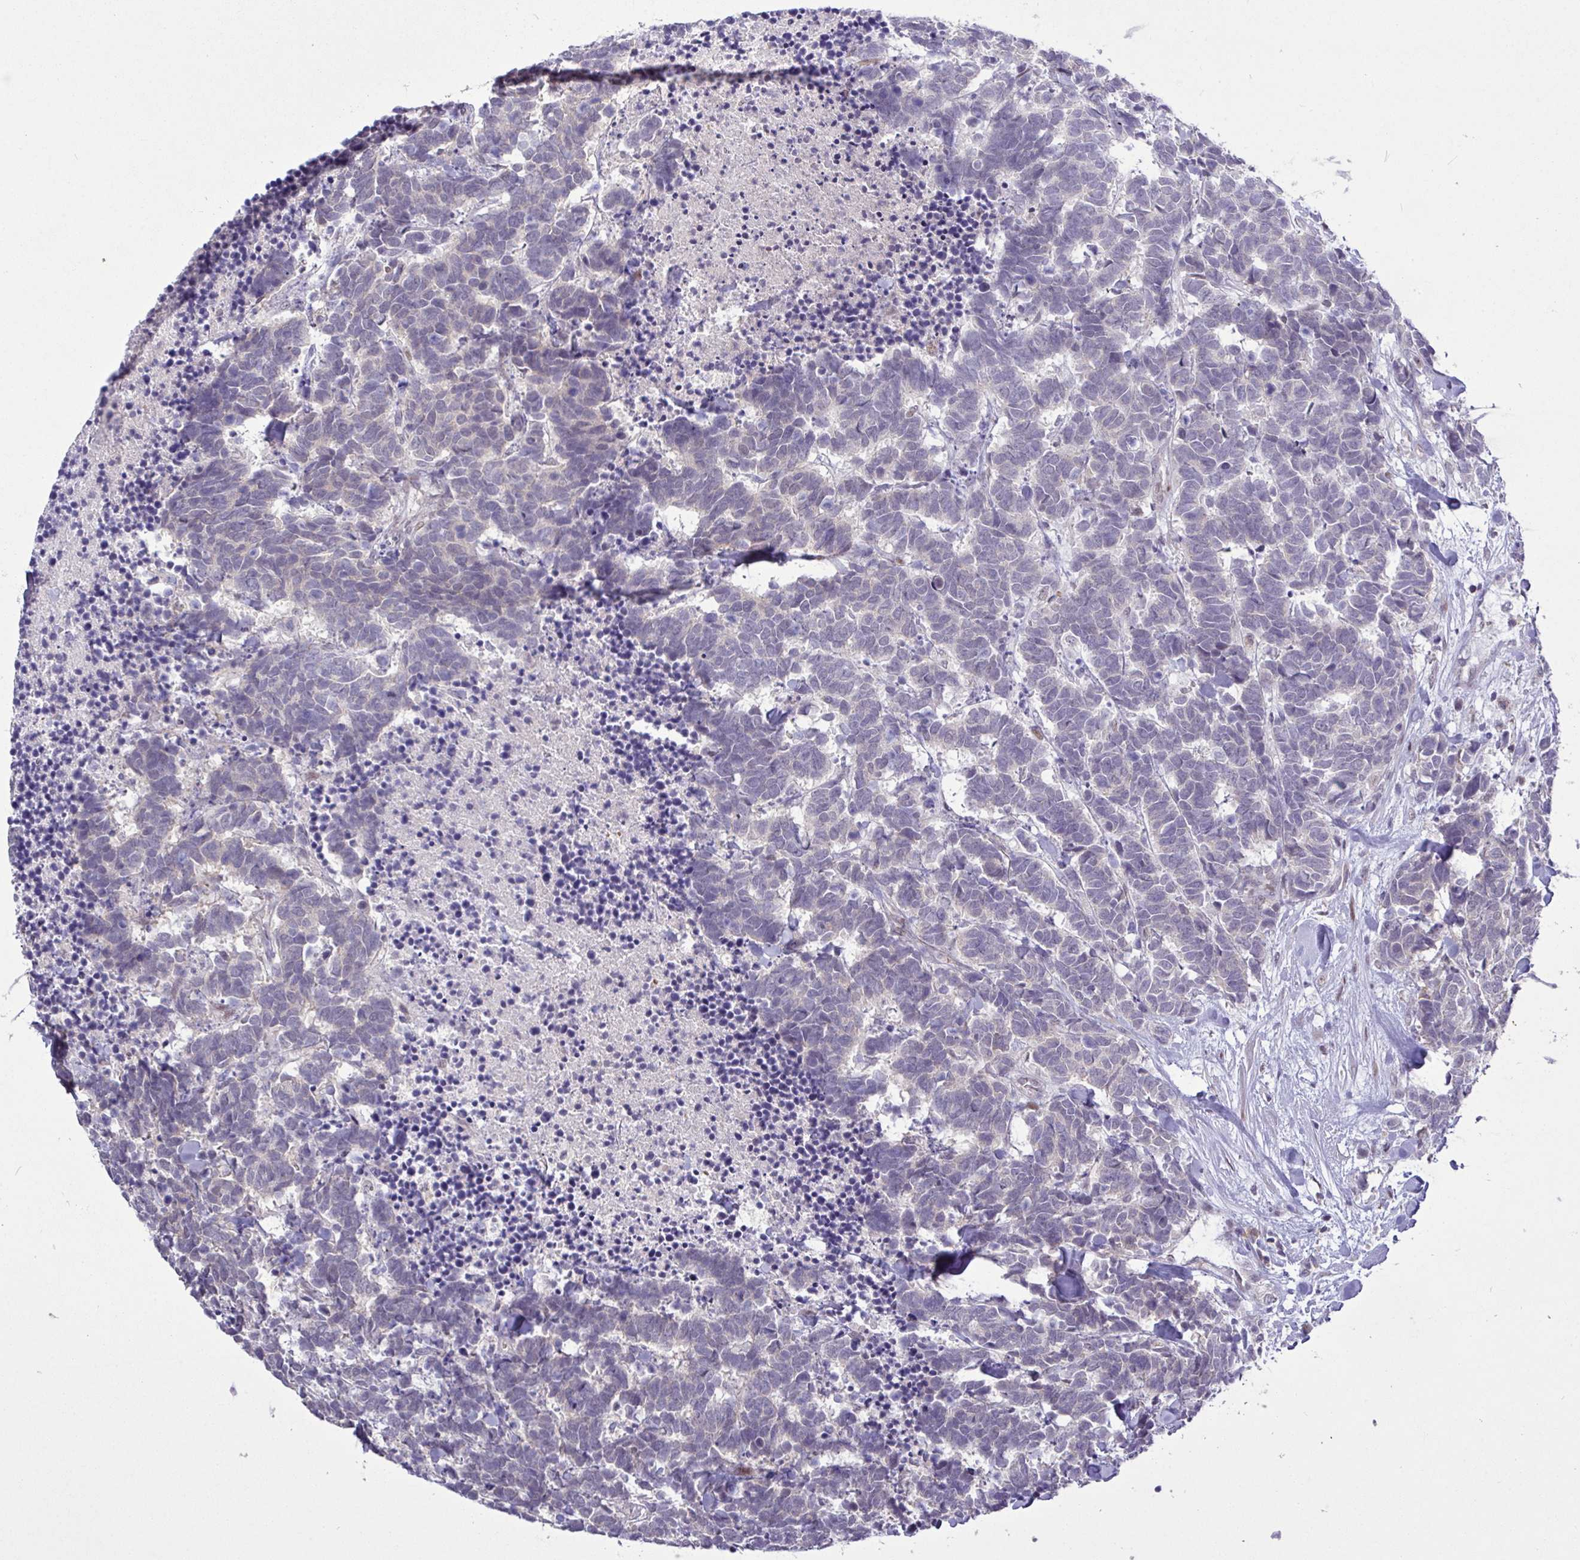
{"staining": {"intensity": "negative", "quantity": "none", "location": "none"}, "tissue": "carcinoid", "cell_type": "Tumor cells", "image_type": "cancer", "snomed": [{"axis": "morphology", "description": "Carcinoma, NOS"}, {"axis": "morphology", "description": "Carcinoid, malignant, NOS"}, {"axis": "topography", "description": "Urinary bladder"}], "caption": "Immunohistochemistry of human carcinoid demonstrates no expression in tumor cells. (Stains: DAB (3,3'-diaminobenzidine) IHC with hematoxylin counter stain, Microscopy: brightfield microscopy at high magnification).", "gene": "RTL3", "patient": {"sex": "male", "age": 57}}